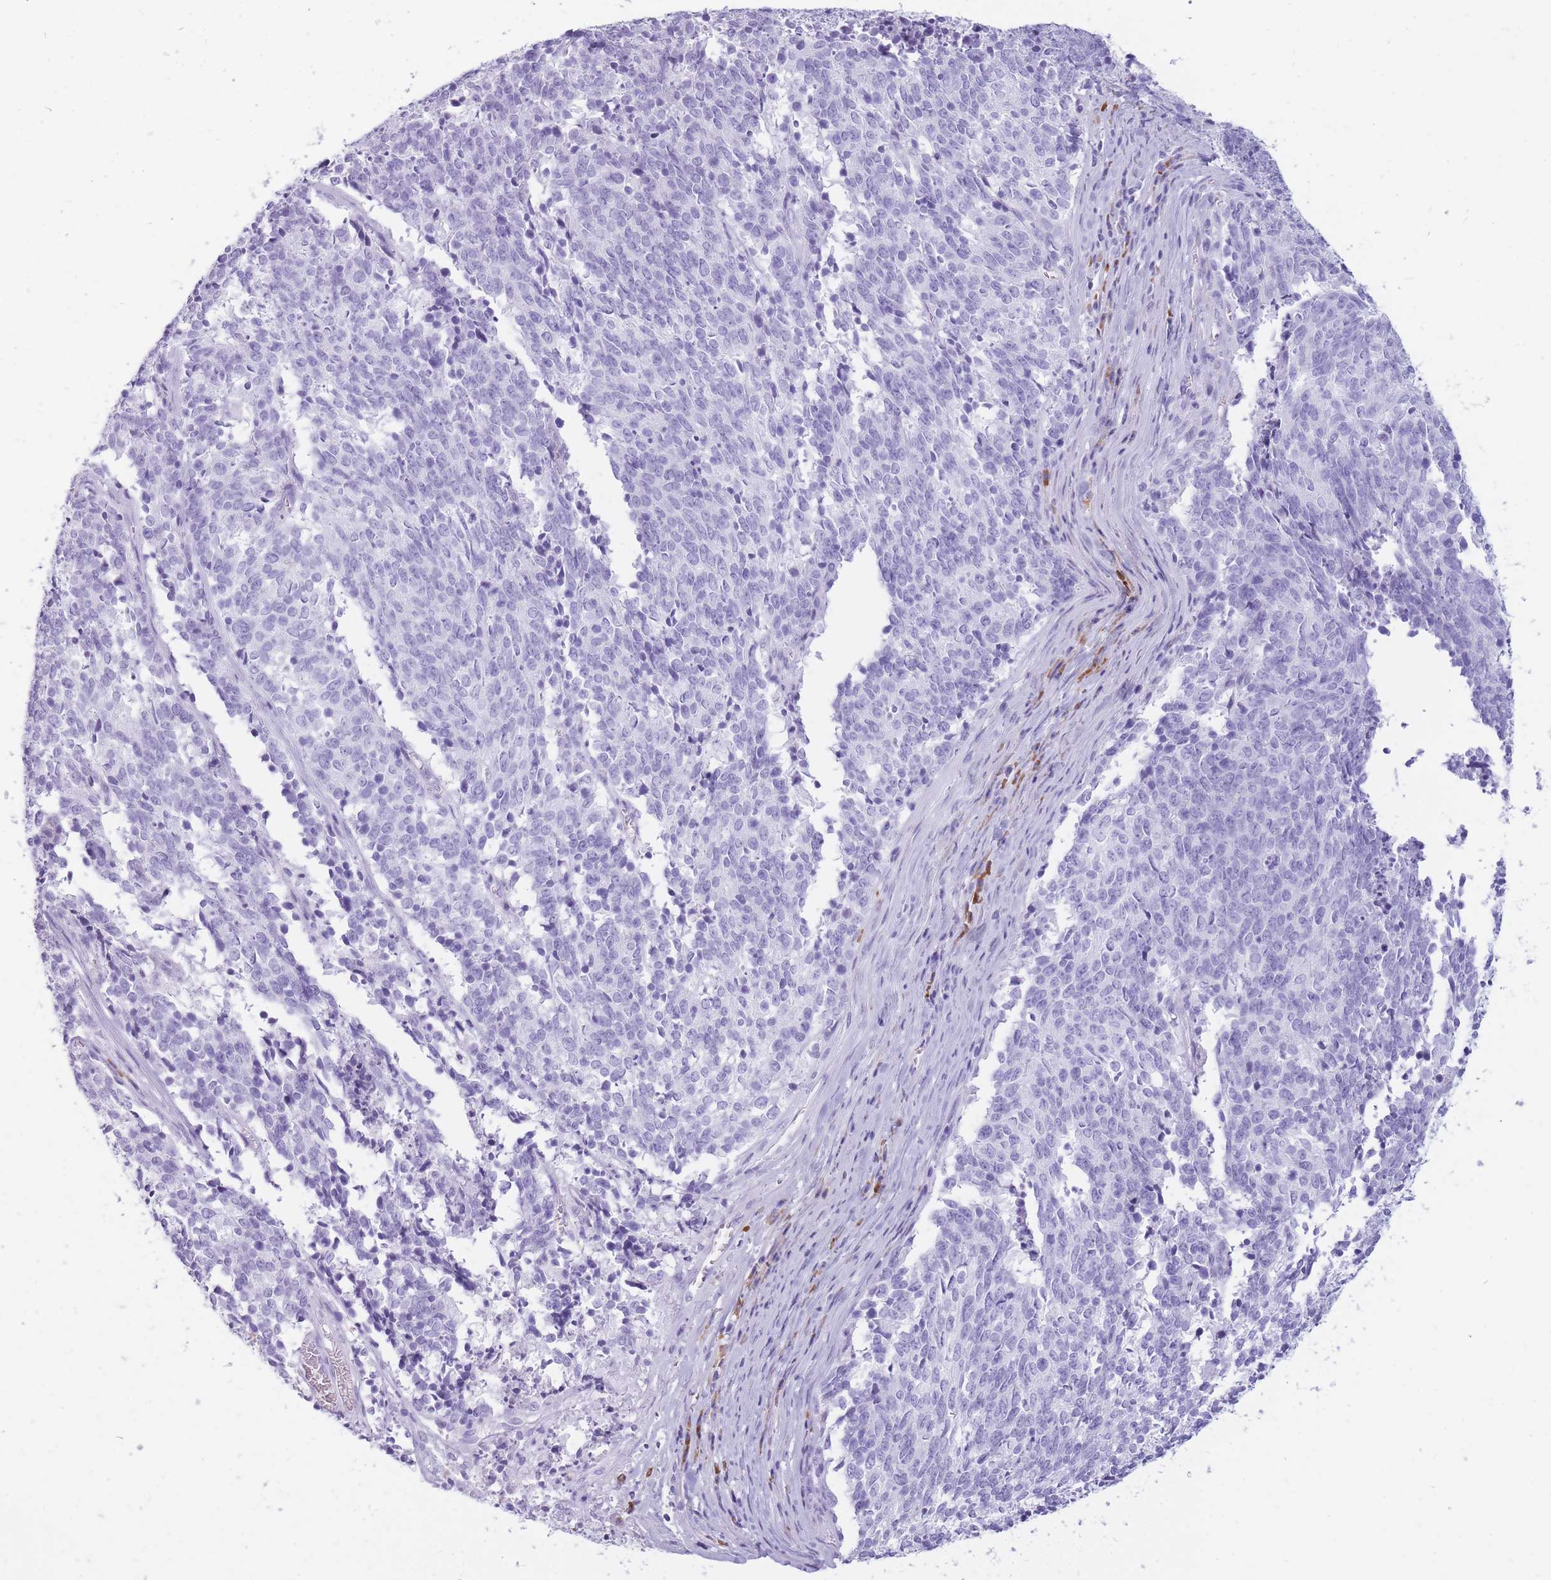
{"staining": {"intensity": "negative", "quantity": "none", "location": "none"}, "tissue": "cervical cancer", "cell_type": "Tumor cells", "image_type": "cancer", "snomed": [{"axis": "morphology", "description": "Squamous cell carcinoma, NOS"}, {"axis": "topography", "description": "Cervix"}], "caption": "Tumor cells show no significant protein positivity in cervical squamous cell carcinoma.", "gene": "ZFP37", "patient": {"sex": "female", "age": 29}}